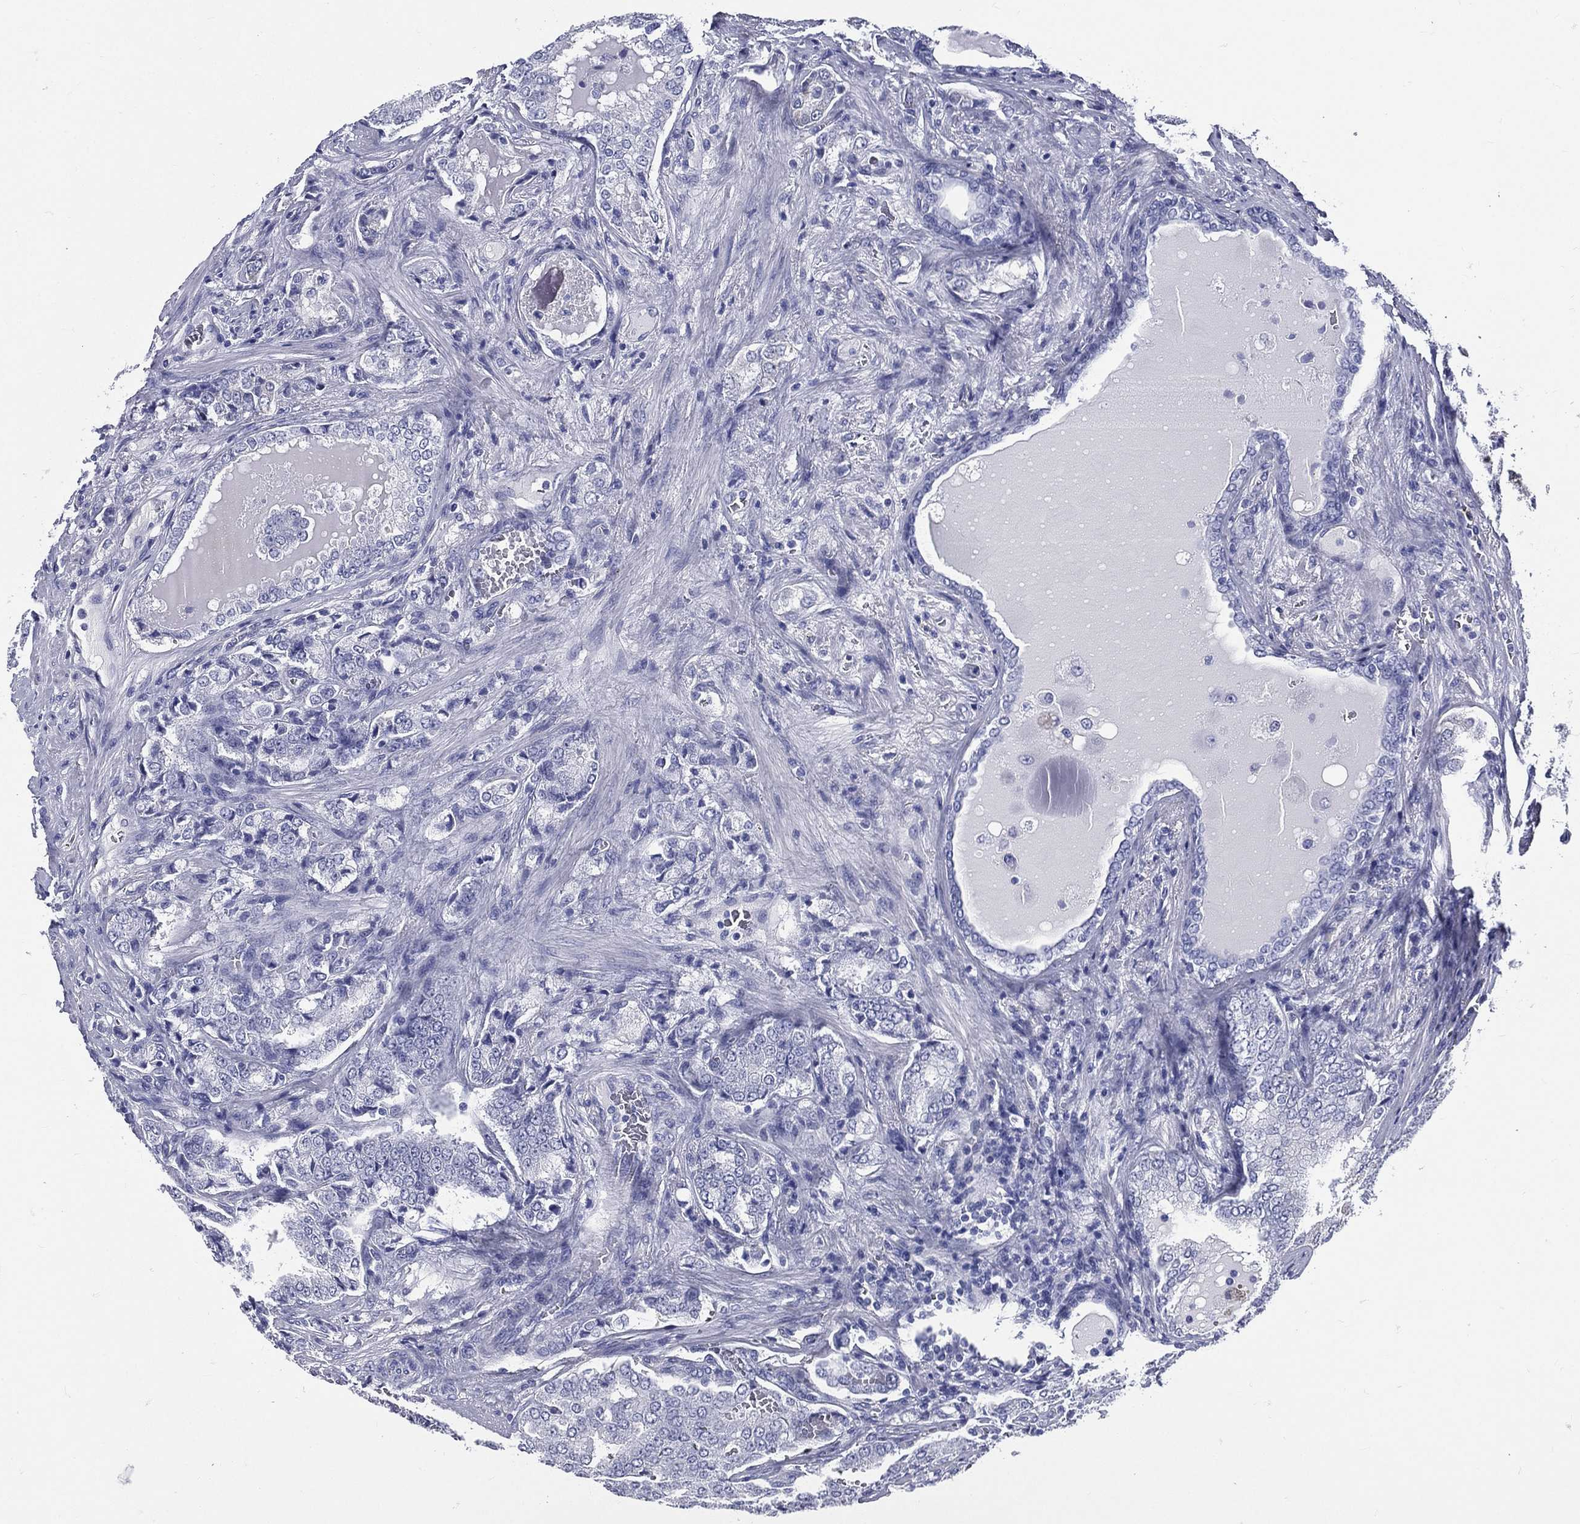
{"staining": {"intensity": "negative", "quantity": "none", "location": "none"}, "tissue": "prostate cancer", "cell_type": "Tumor cells", "image_type": "cancer", "snomed": [{"axis": "morphology", "description": "Adenocarcinoma, NOS"}, {"axis": "topography", "description": "Prostate"}], "caption": "IHC histopathology image of human prostate cancer (adenocarcinoma) stained for a protein (brown), which displays no staining in tumor cells. Brightfield microscopy of immunohistochemistry stained with DAB (brown) and hematoxylin (blue), captured at high magnification.", "gene": "DPYS", "patient": {"sex": "male", "age": 65}}